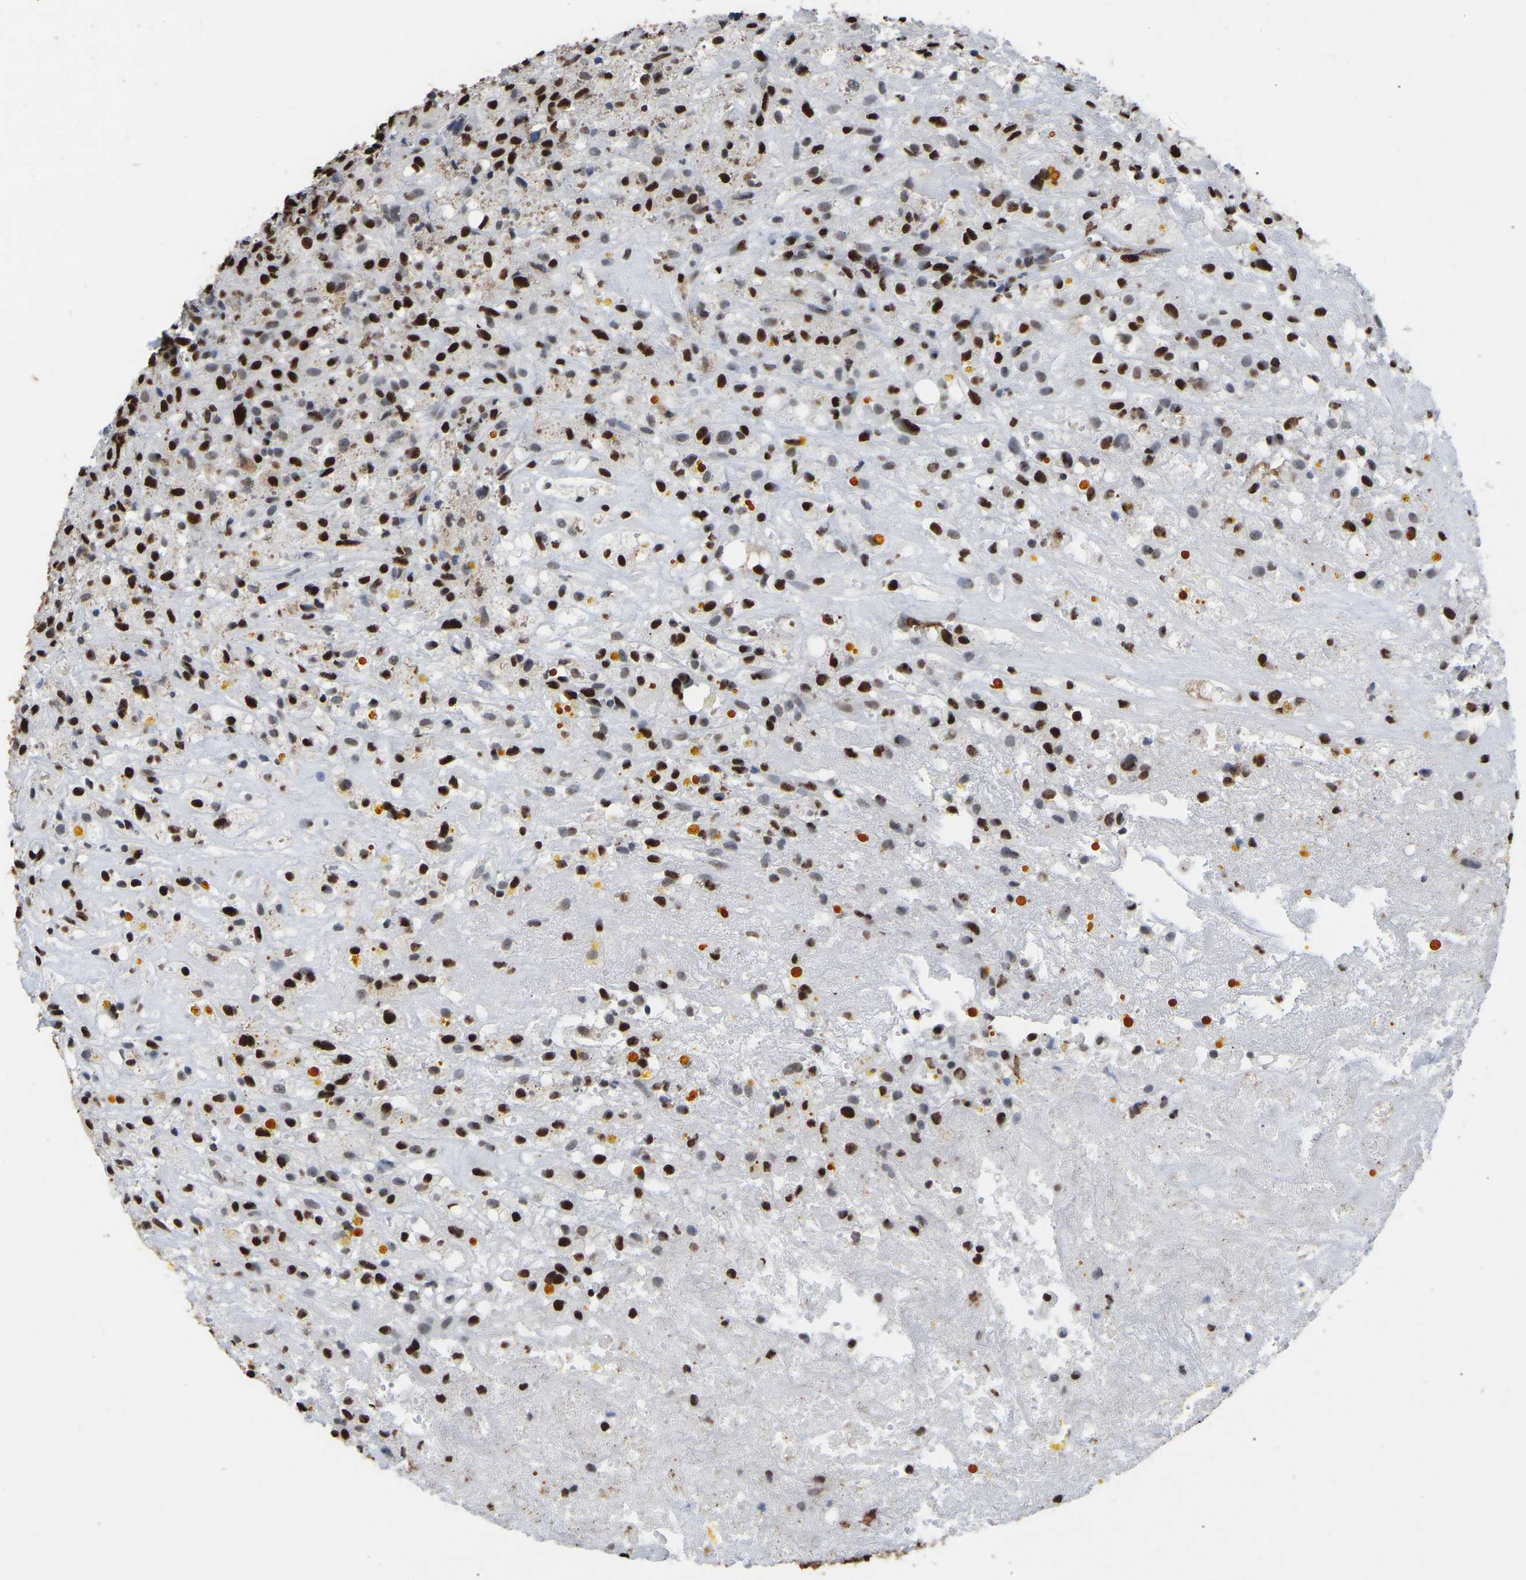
{"staining": {"intensity": "strong", "quantity": ">75%", "location": "nuclear"}, "tissue": "testis cancer", "cell_type": "Tumor cells", "image_type": "cancer", "snomed": [{"axis": "morphology", "description": "Carcinoma, Embryonal, NOS"}, {"axis": "topography", "description": "Testis"}], "caption": "Embryonal carcinoma (testis) was stained to show a protein in brown. There is high levels of strong nuclear positivity in approximately >75% of tumor cells.", "gene": "RBL2", "patient": {"sex": "male", "age": 2}}